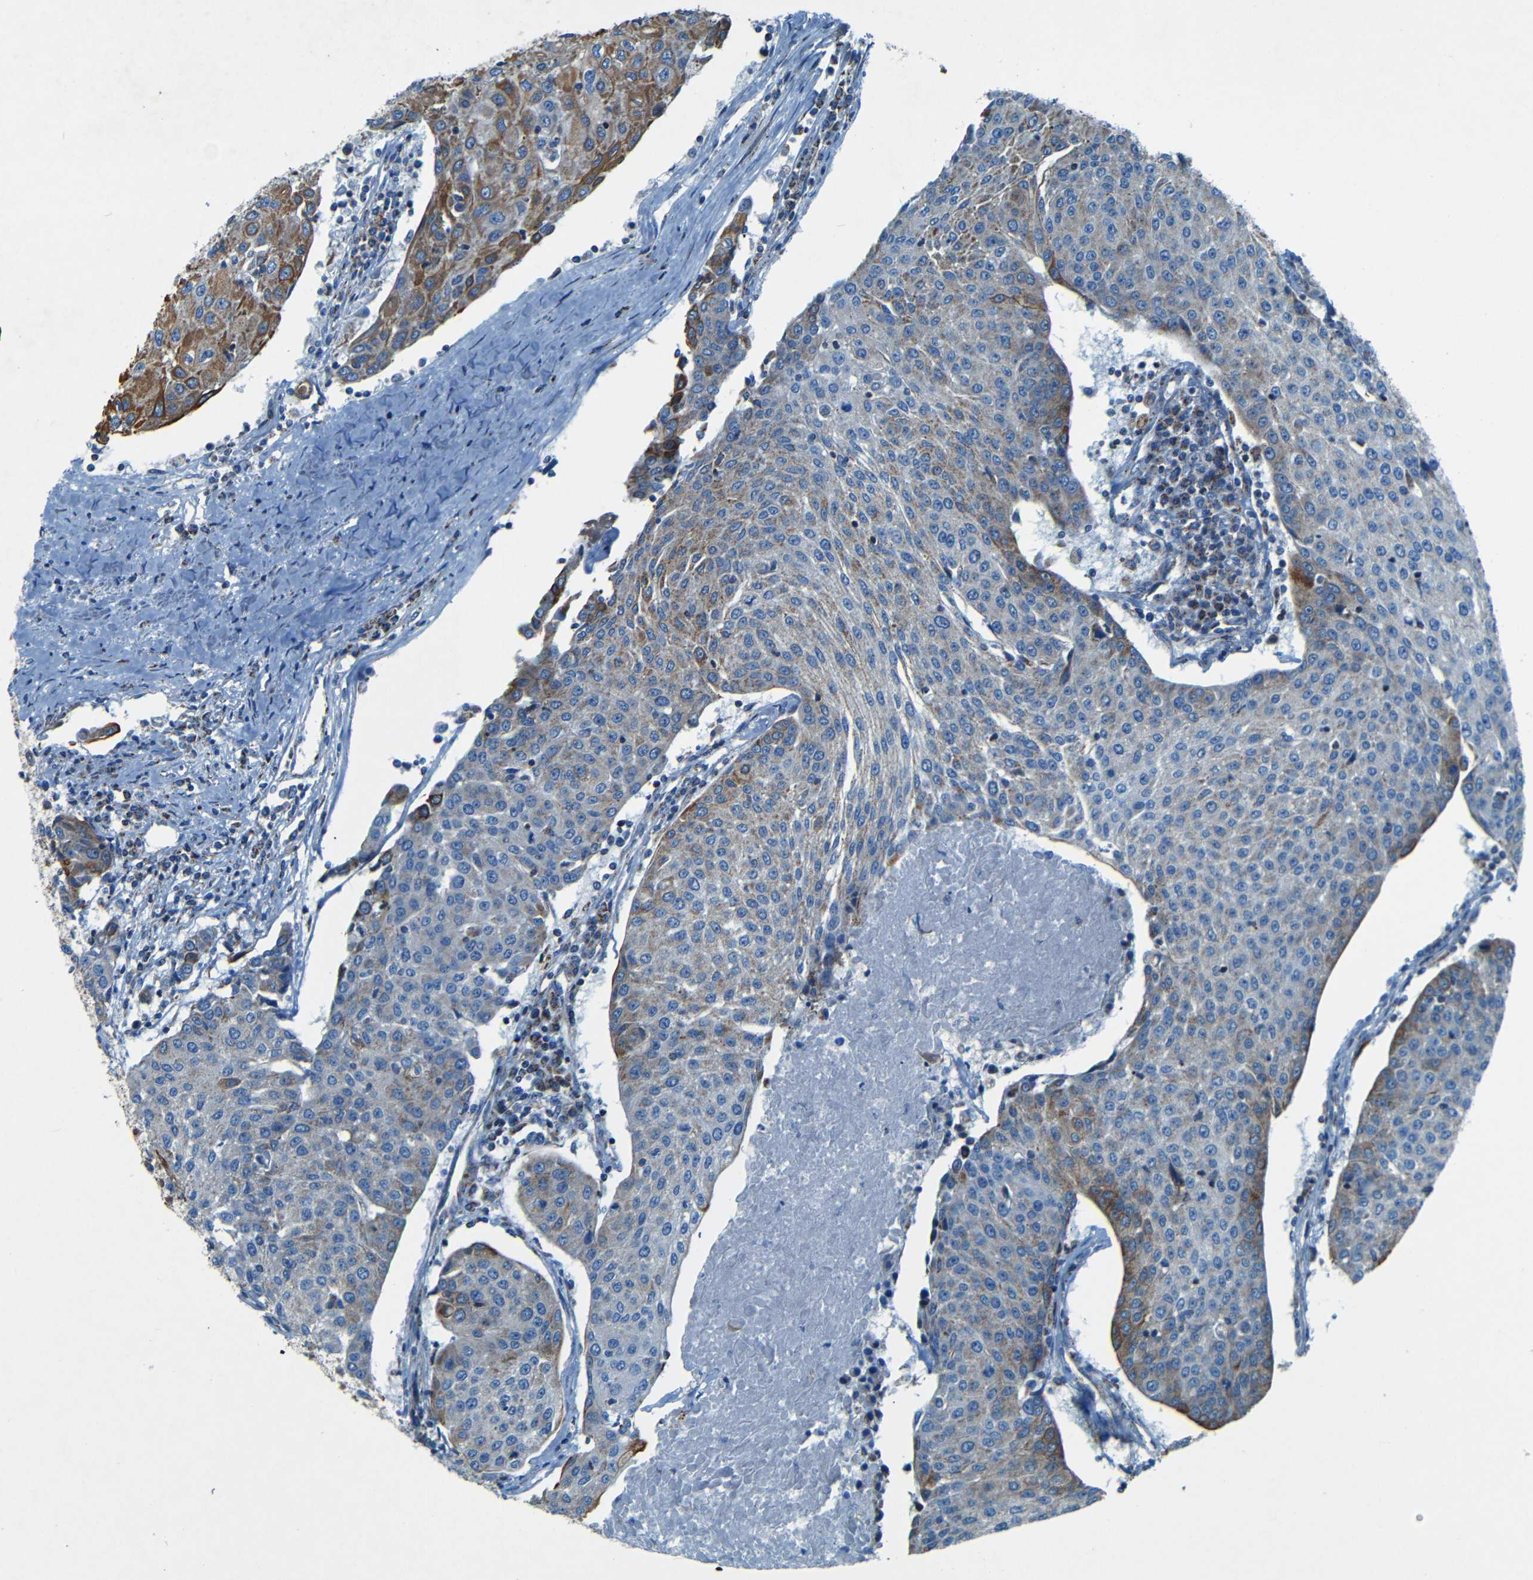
{"staining": {"intensity": "moderate", "quantity": "25%-75%", "location": "cytoplasmic/membranous"}, "tissue": "urothelial cancer", "cell_type": "Tumor cells", "image_type": "cancer", "snomed": [{"axis": "morphology", "description": "Urothelial carcinoma, High grade"}, {"axis": "topography", "description": "Urinary bladder"}], "caption": "Protein analysis of urothelial cancer tissue reveals moderate cytoplasmic/membranous staining in approximately 25%-75% of tumor cells.", "gene": "WSCD2", "patient": {"sex": "female", "age": 85}}